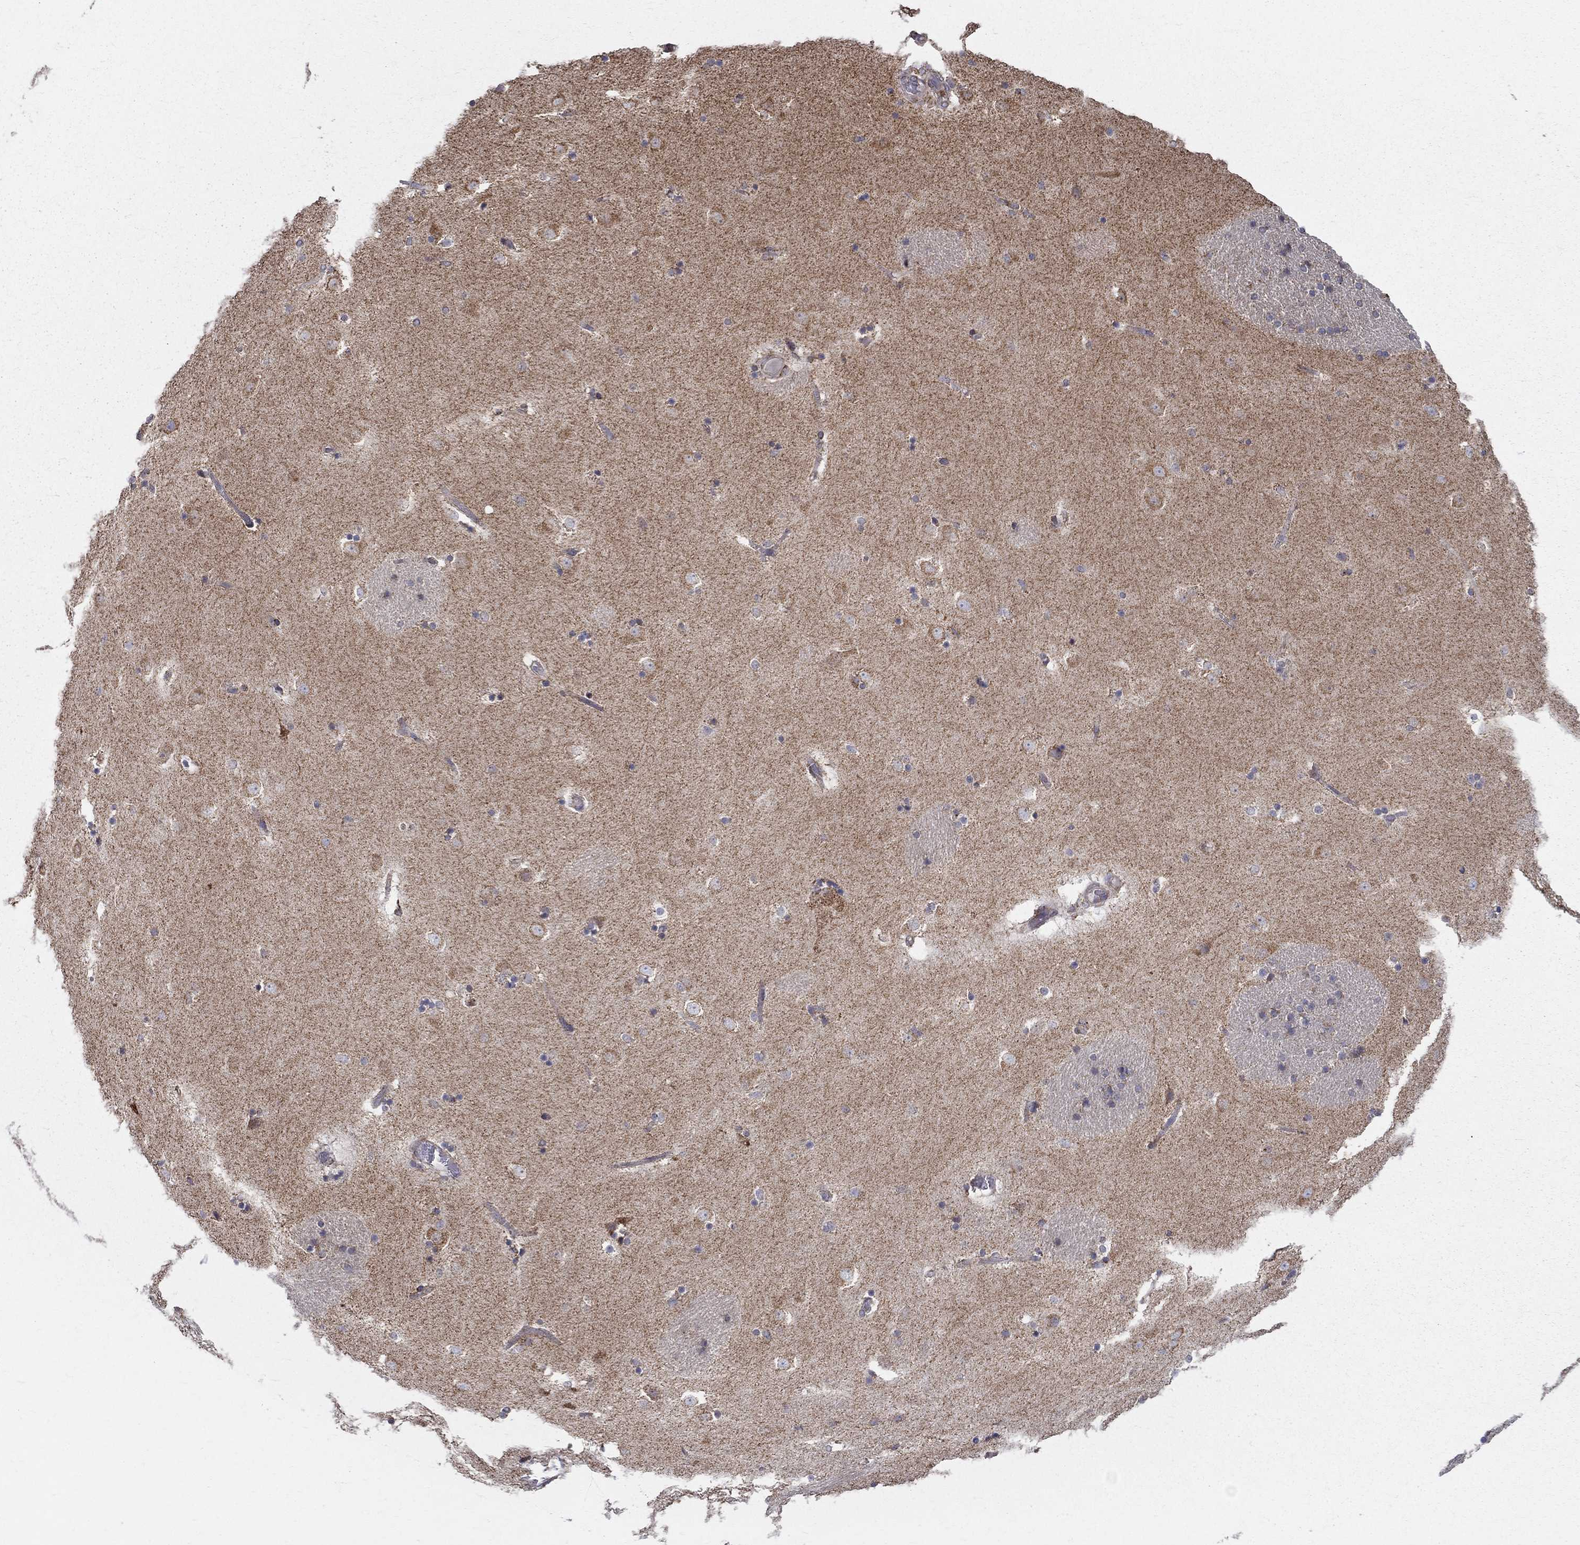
{"staining": {"intensity": "negative", "quantity": "none", "location": "none"}, "tissue": "caudate", "cell_type": "Glial cells", "image_type": "normal", "snomed": [{"axis": "morphology", "description": "Normal tissue, NOS"}, {"axis": "topography", "description": "Lateral ventricle wall"}], "caption": "High magnification brightfield microscopy of normal caudate stained with DAB (brown) and counterstained with hematoxylin (blue): glial cells show no significant expression. Brightfield microscopy of immunohistochemistry stained with DAB (3,3'-diaminobenzidine) (brown) and hematoxylin (blue), captured at high magnification.", "gene": "PRDX4", "patient": {"sex": "male", "age": 51}}